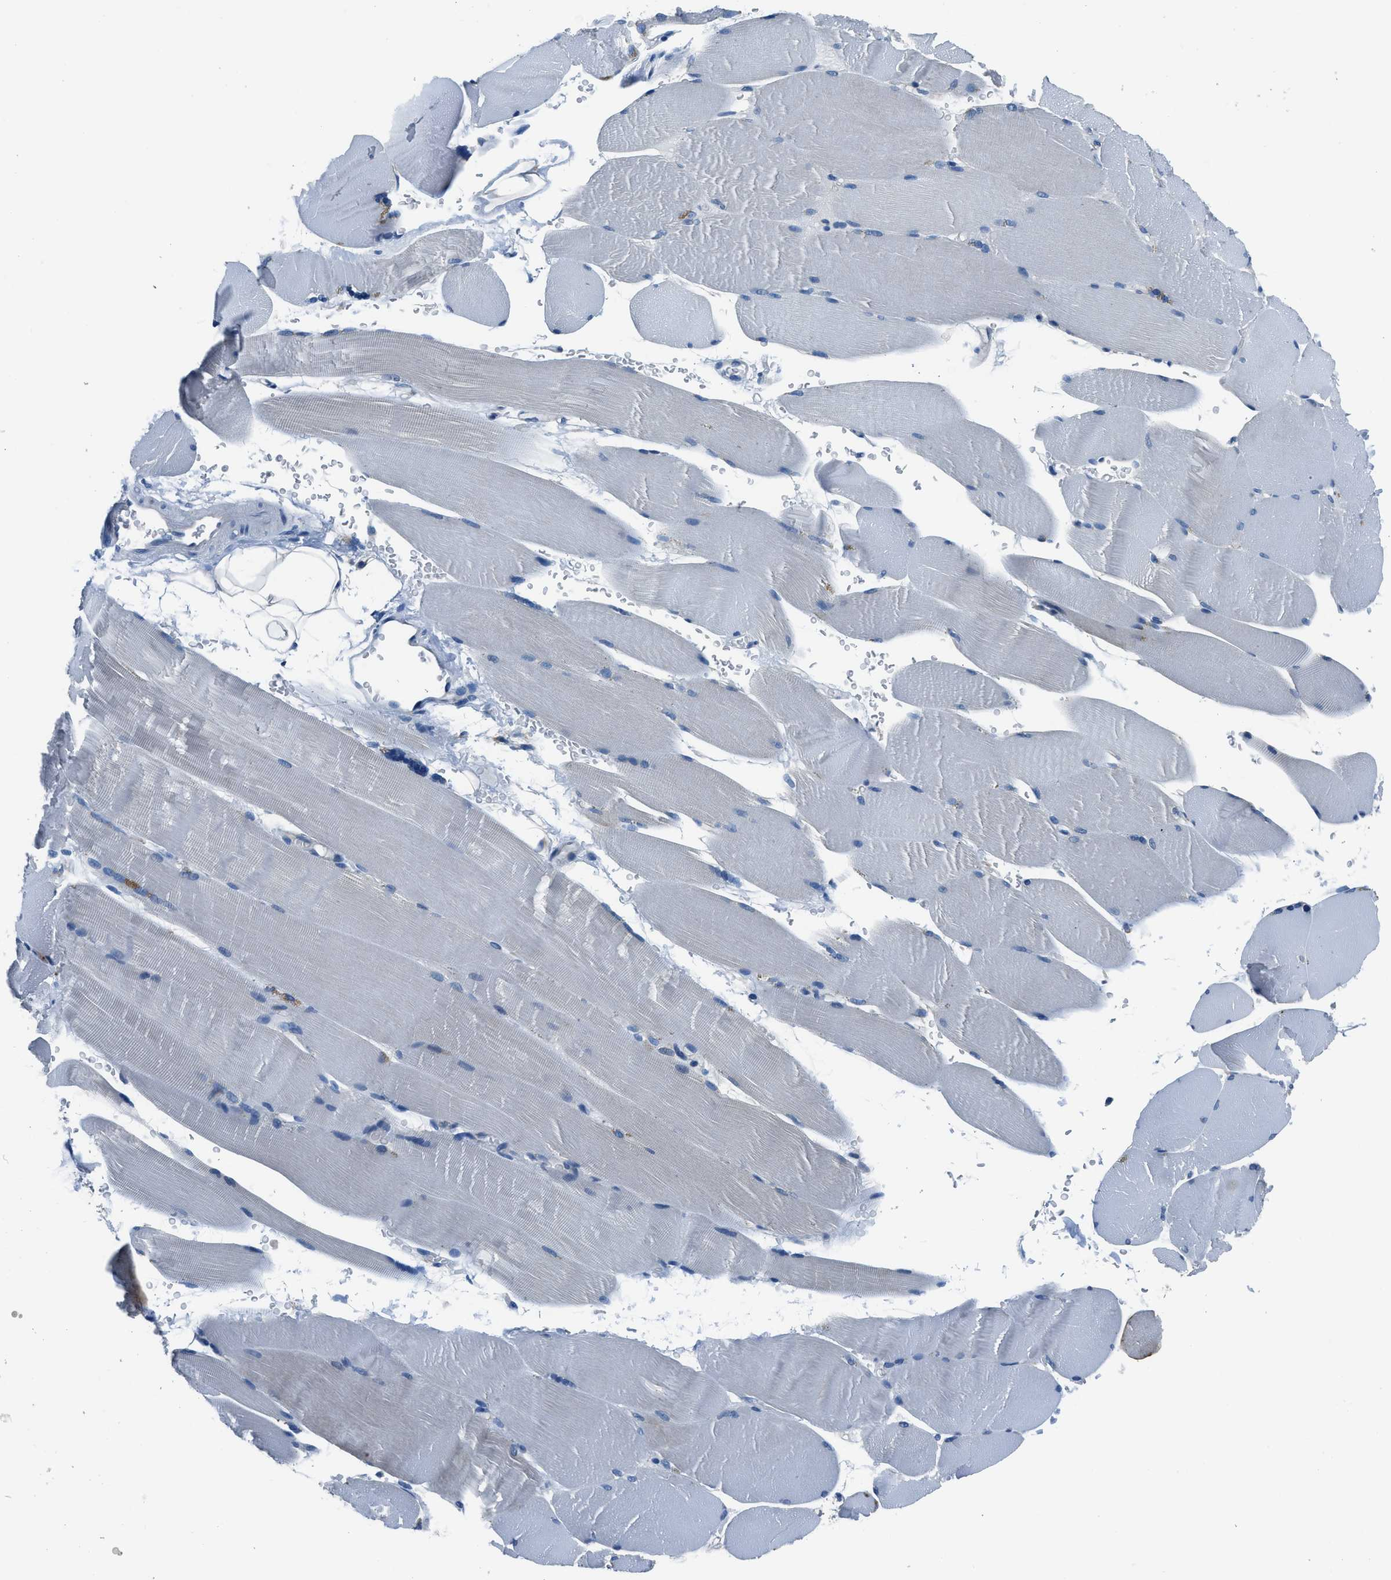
{"staining": {"intensity": "negative", "quantity": "none", "location": "none"}, "tissue": "skeletal muscle", "cell_type": "Myocytes", "image_type": "normal", "snomed": [{"axis": "morphology", "description": "Normal tissue, NOS"}, {"axis": "topography", "description": "Skin"}, {"axis": "topography", "description": "Skeletal muscle"}], "caption": "A photomicrograph of skeletal muscle stained for a protein reveals no brown staining in myocytes. The staining is performed using DAB brown chromogen with nuclei counter-stained in using hematoxylin.", "gene": "GJA3", "patient": {"sex": "male", "age": 83}}